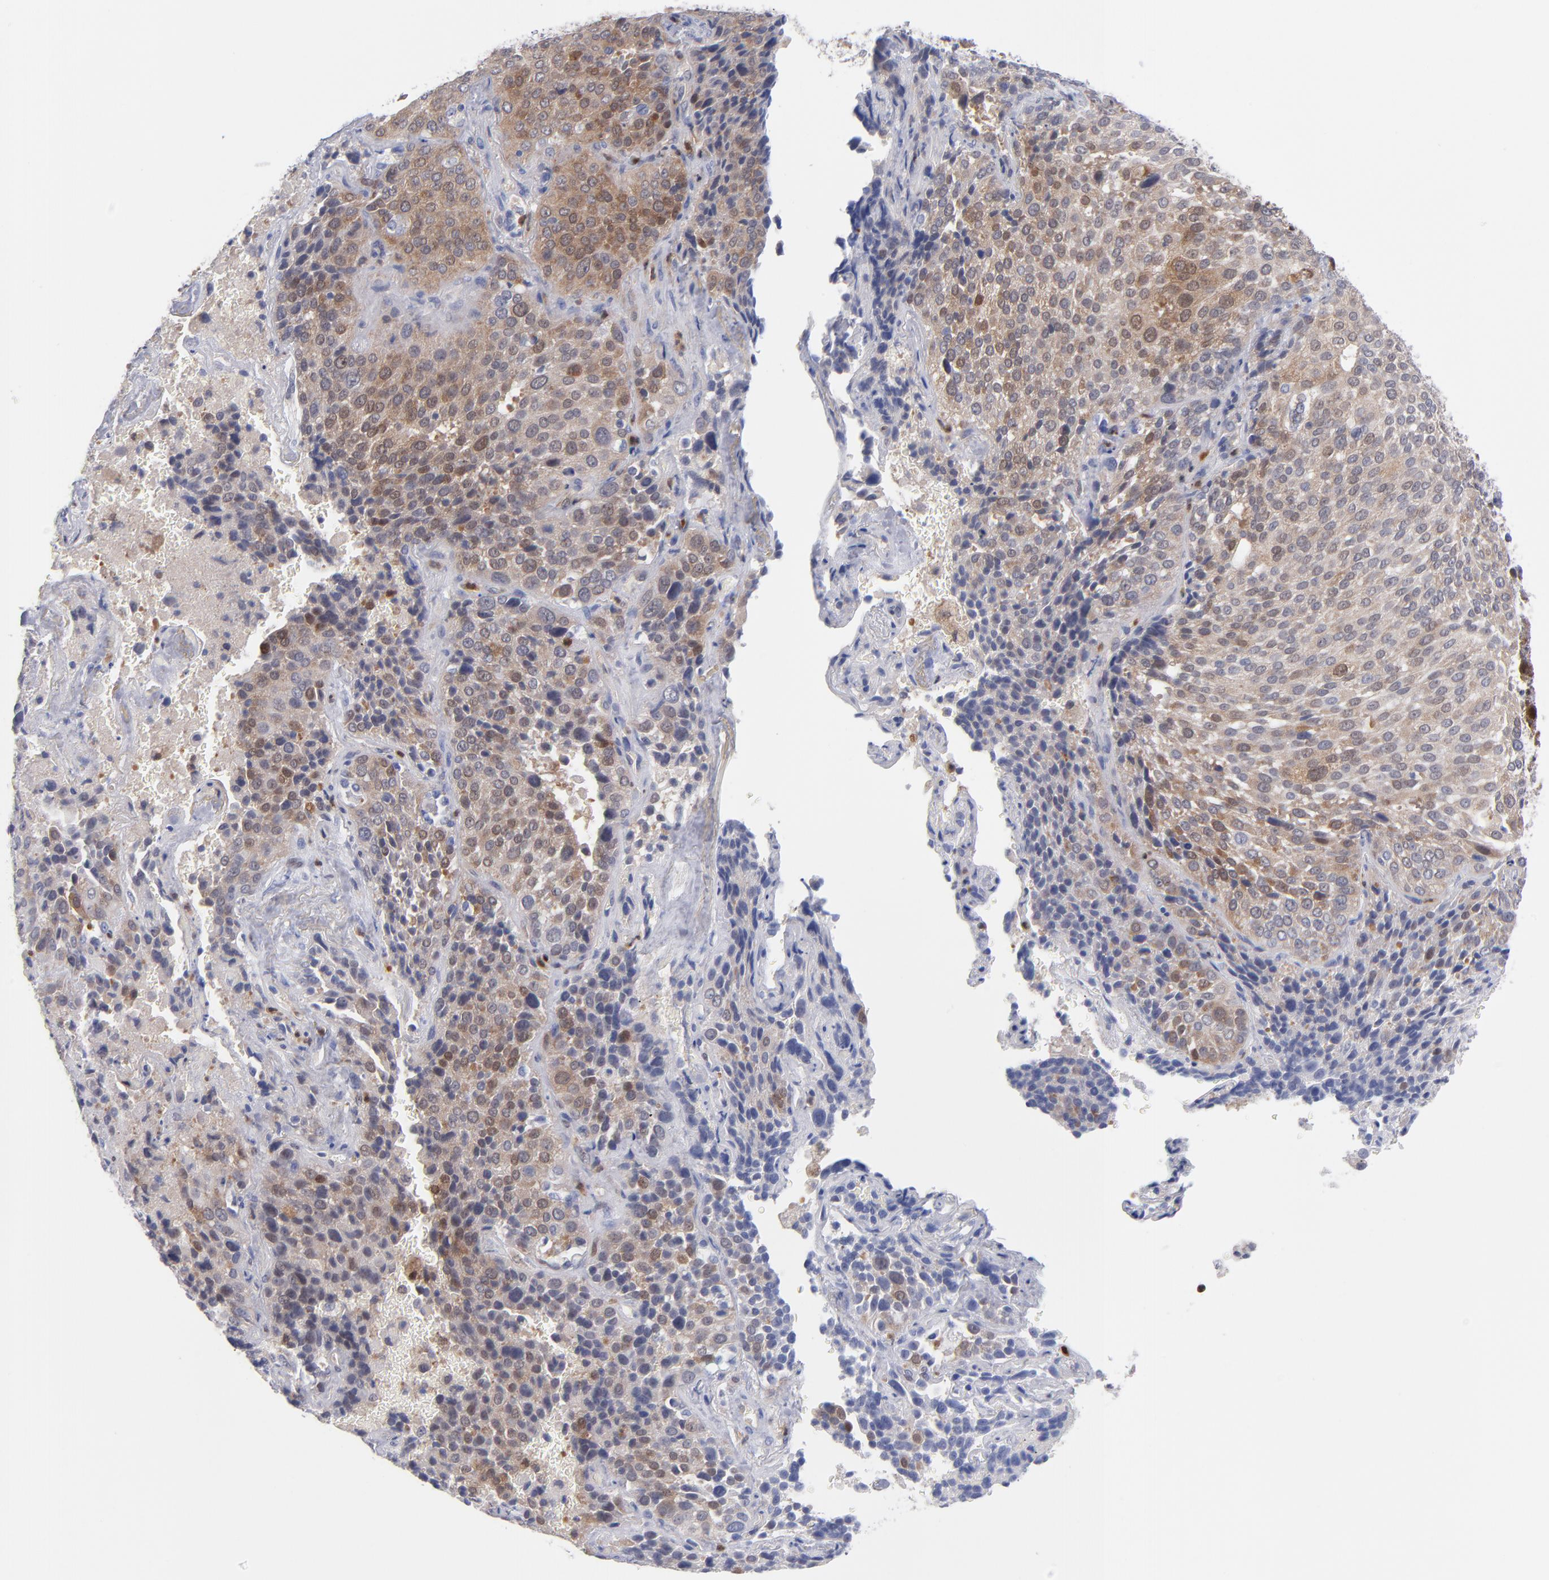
{"staining": {"intensity": "weak", "quantity": "25%-75%", "location": "cytoplasmic/membranous,nuclear"}, "tissue": "lung cancer", "cell_type": "Tumor cells", "image_type": "cancer", "snomed": [{"axis": "morphology", "description": "Squamous cell carcinoma, NOS"}, {"axis": "topography", "description": "Lung"}], "caption": "Weak cytoplasmic/membranous and nuclear protein positivity is identified in about 25%-75% of tumor cells in lung cancer (squamous cell carcinoma). (Brightfield microscopy of DAB IHC at high magnification).", "gene": "BID", "patient": {"sex": "male", "age": 54}}